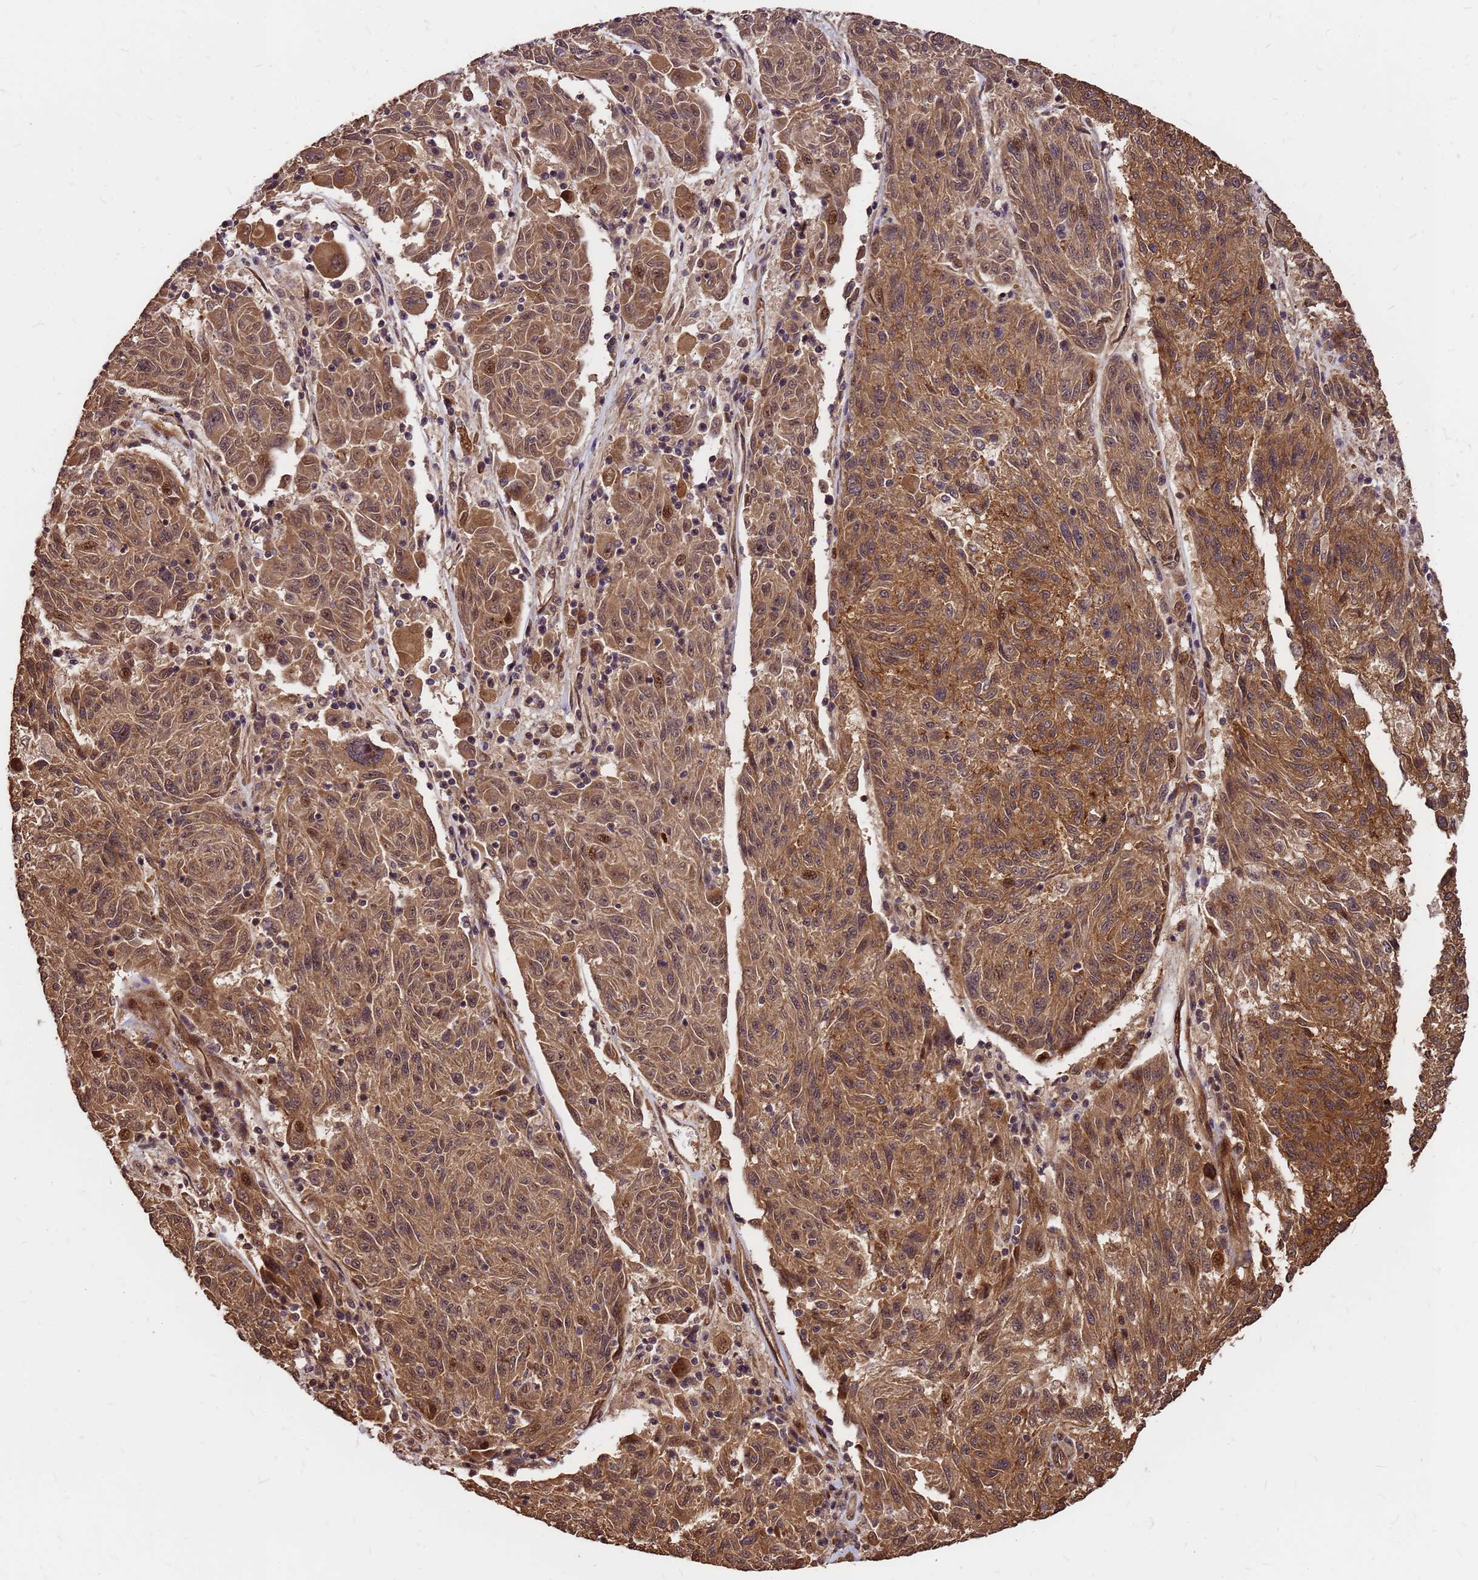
{"staining": {"intensity": "moderate", "quantity": ">75%", "location": "cytoplasmic/membranous"}, "tissue": "melanoma", "cell_type": "Tumor cells", "image_type": "cancer", "snomed": [{"axis": "morphology", "description": "Malignant melanoma, NOS"}, {"axis": "topography", "description": "Skin"}], "caption": "Melanoma stained with immunohistochemistry demonstrates moderate cytoplasmic/membranous positivity in about >75% of tumor cells.", "gene": "GPATCH8", "patient": {"sex": "male", "age": 53}}